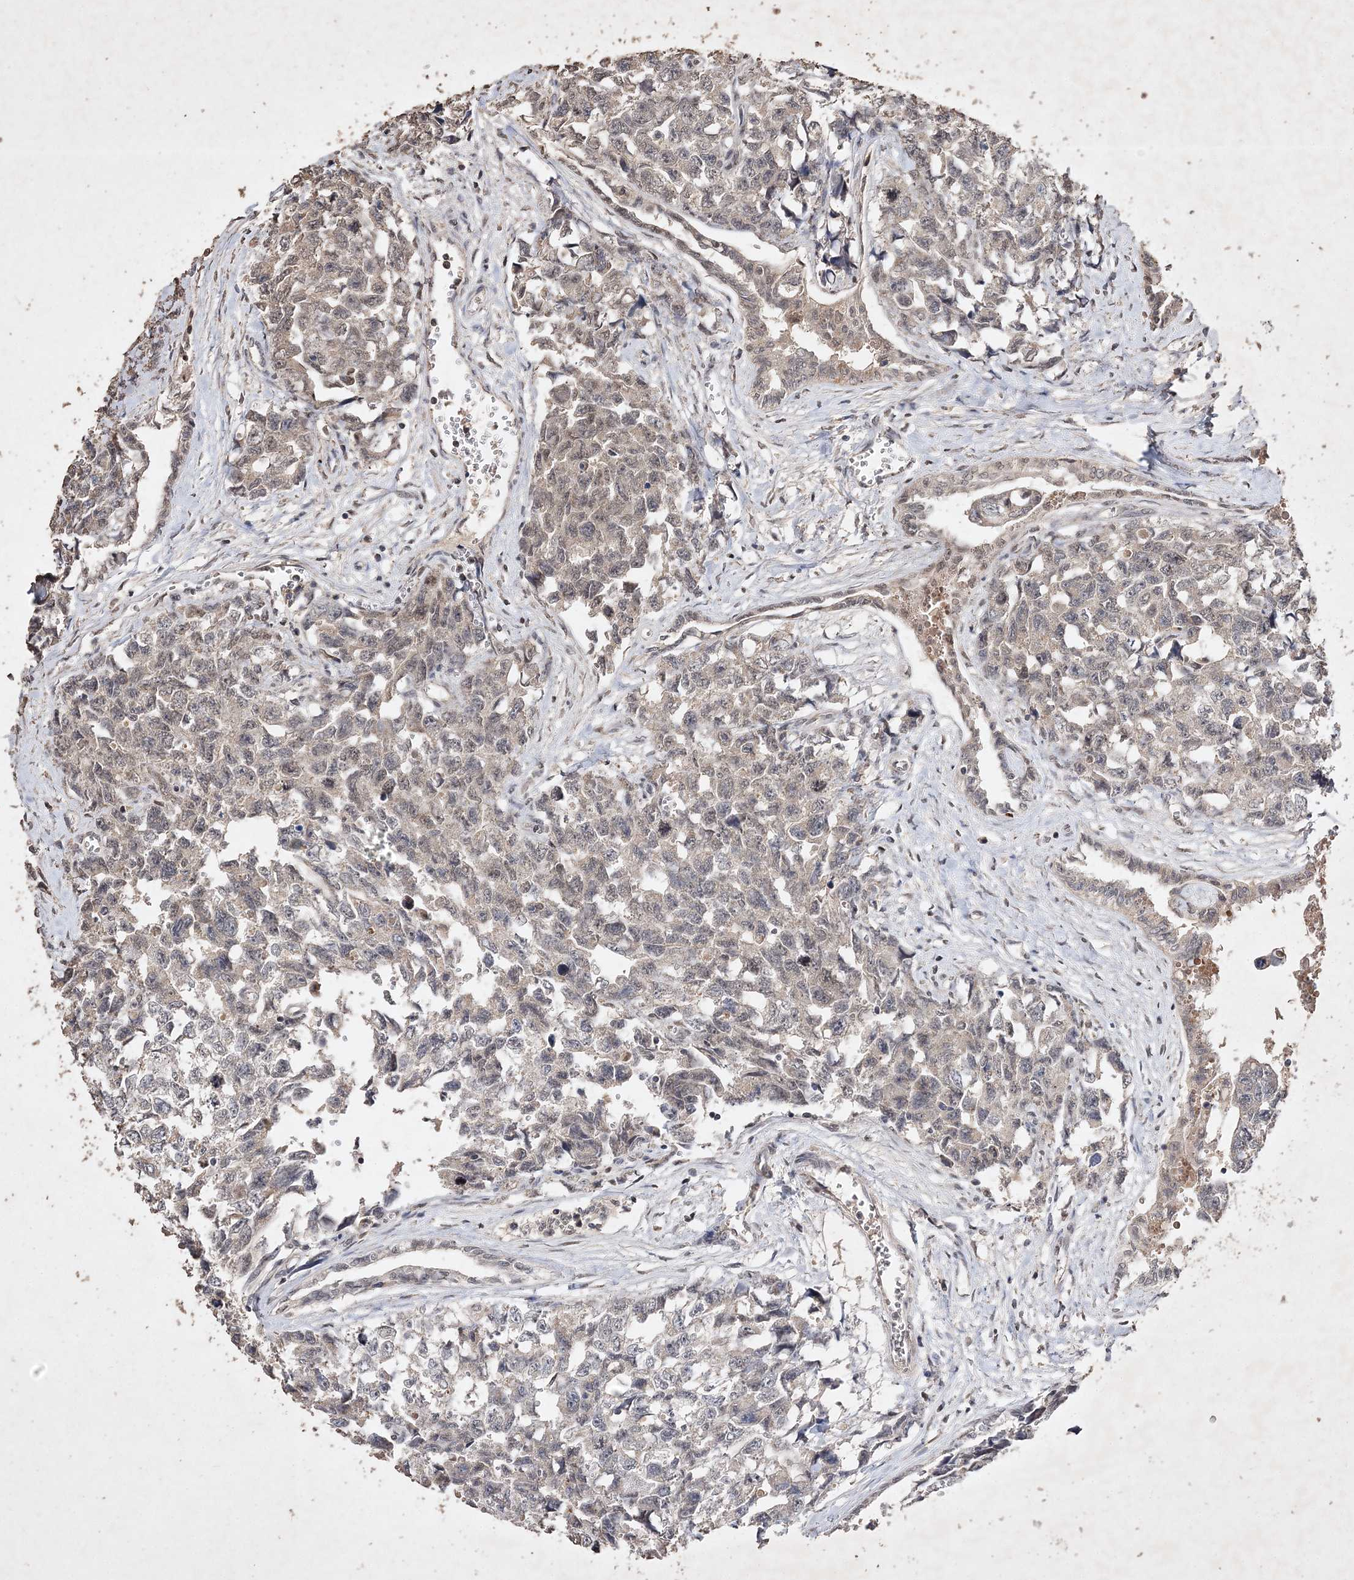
{"staining": {"intensity": "negative", "quantity": "none", "location": "none"}, "tissue": "testis cancer", "cell_type": "Tumor cells", "image_type": "cancer", "snomed": [{"axis": "morphology", "description": "Carcinoma, Embryonal, NOS"}, {"axis": "topography", "description": "Testis"}], "caption": "Tumor cells show no significant protein positivity in embryonal carcinoma (testis).", "gene": "C3orf38", "patient": {"sex": "male", "age": 31}}